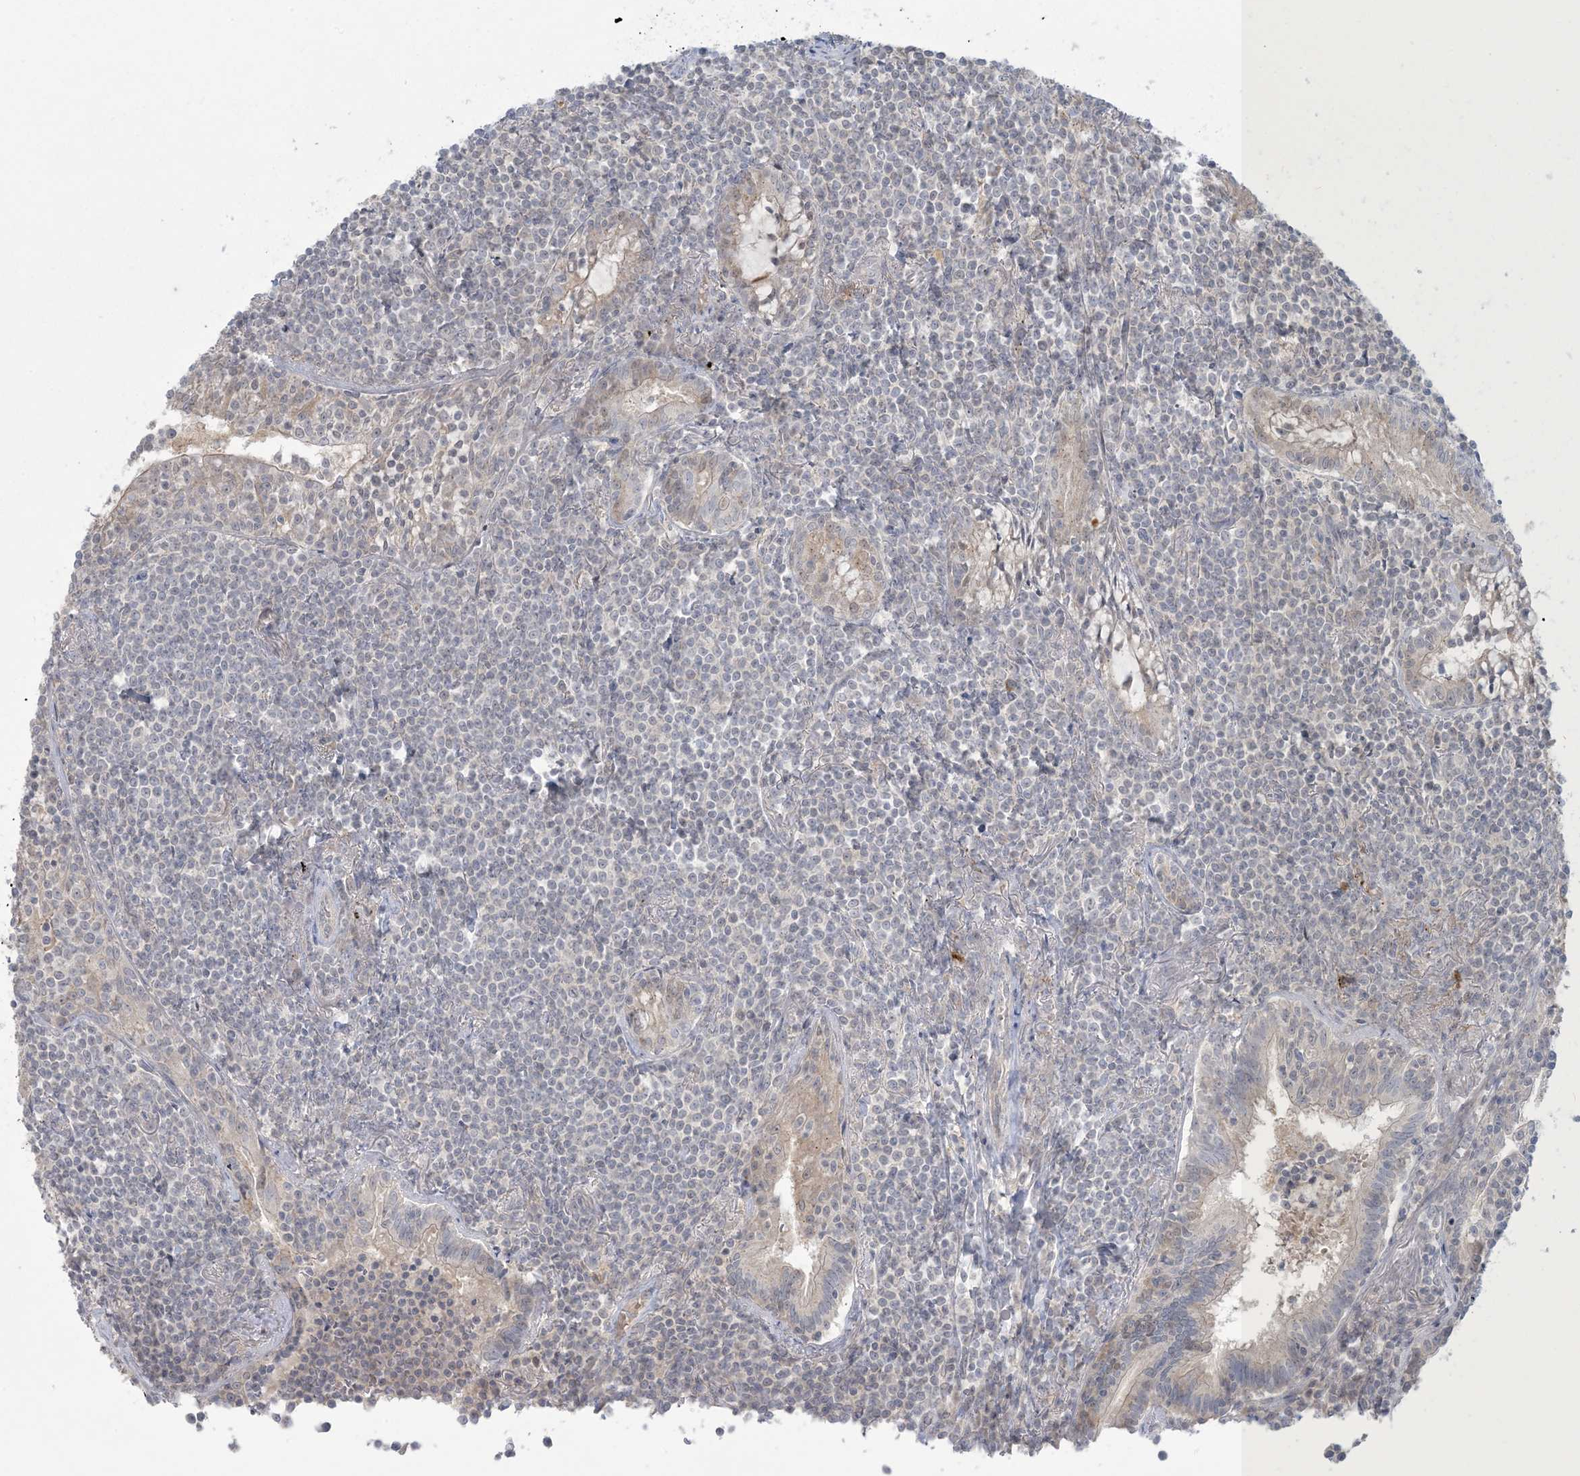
{"staining": {"intensity": "negative", "quantity": "none", "location": "none"}, "tissue": "lymphoma", "cell_type": "Tumor cells", "image_type": "cancer", "snomed": [{"axis": "morphology", "description": "Malignant lymphoma, non-Hodgkin's type, Low grade"}, {"axis": "topography", "description": "Lung"}], "caption": "Tumor cells are negative for protein expression in human lymphoma. (Brightfield microscopy of DAB (3,3'-diaminobenzidine) IHC at high magnification).", "gene": "NRBP2", "patient": {"sex": "female", "age": 71}}